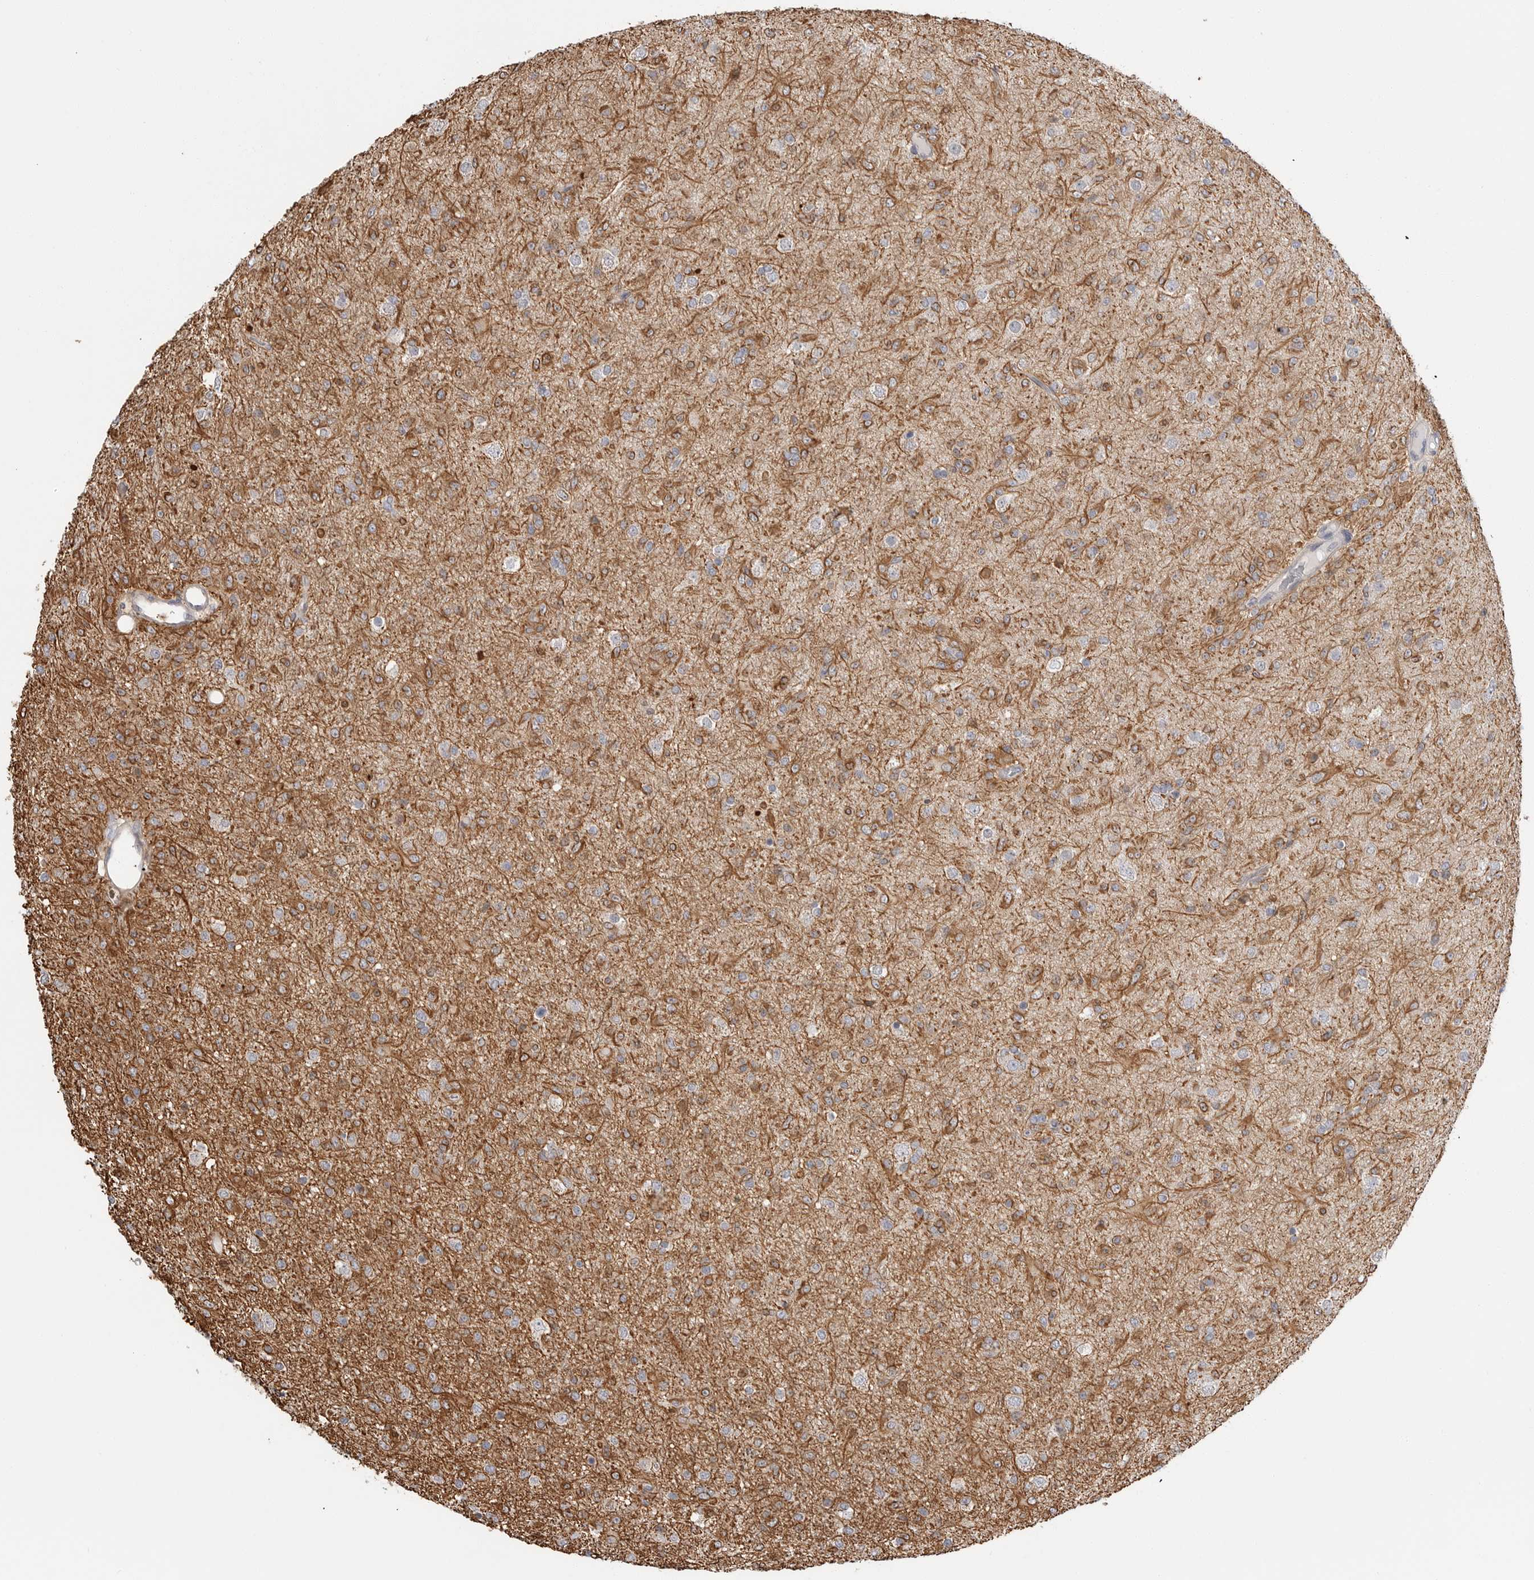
{"staining": {"intensity": "negative", "quantity": "none", "location": "none"}, "tissue": "glioma", "cell_type": "Tumor cells", "image_type": "cancer", "snomed": [{"axis": "morphology", "description": "Glioma, malignant, Low grade"}, {"axis": "topography", "description": "Brain"}], "caption": "Tumor cells are negative for protein expression in human malignant glioma (low-grade).", "gene": "TOP2A", "patient": {"sex": "male", "age": 65}}